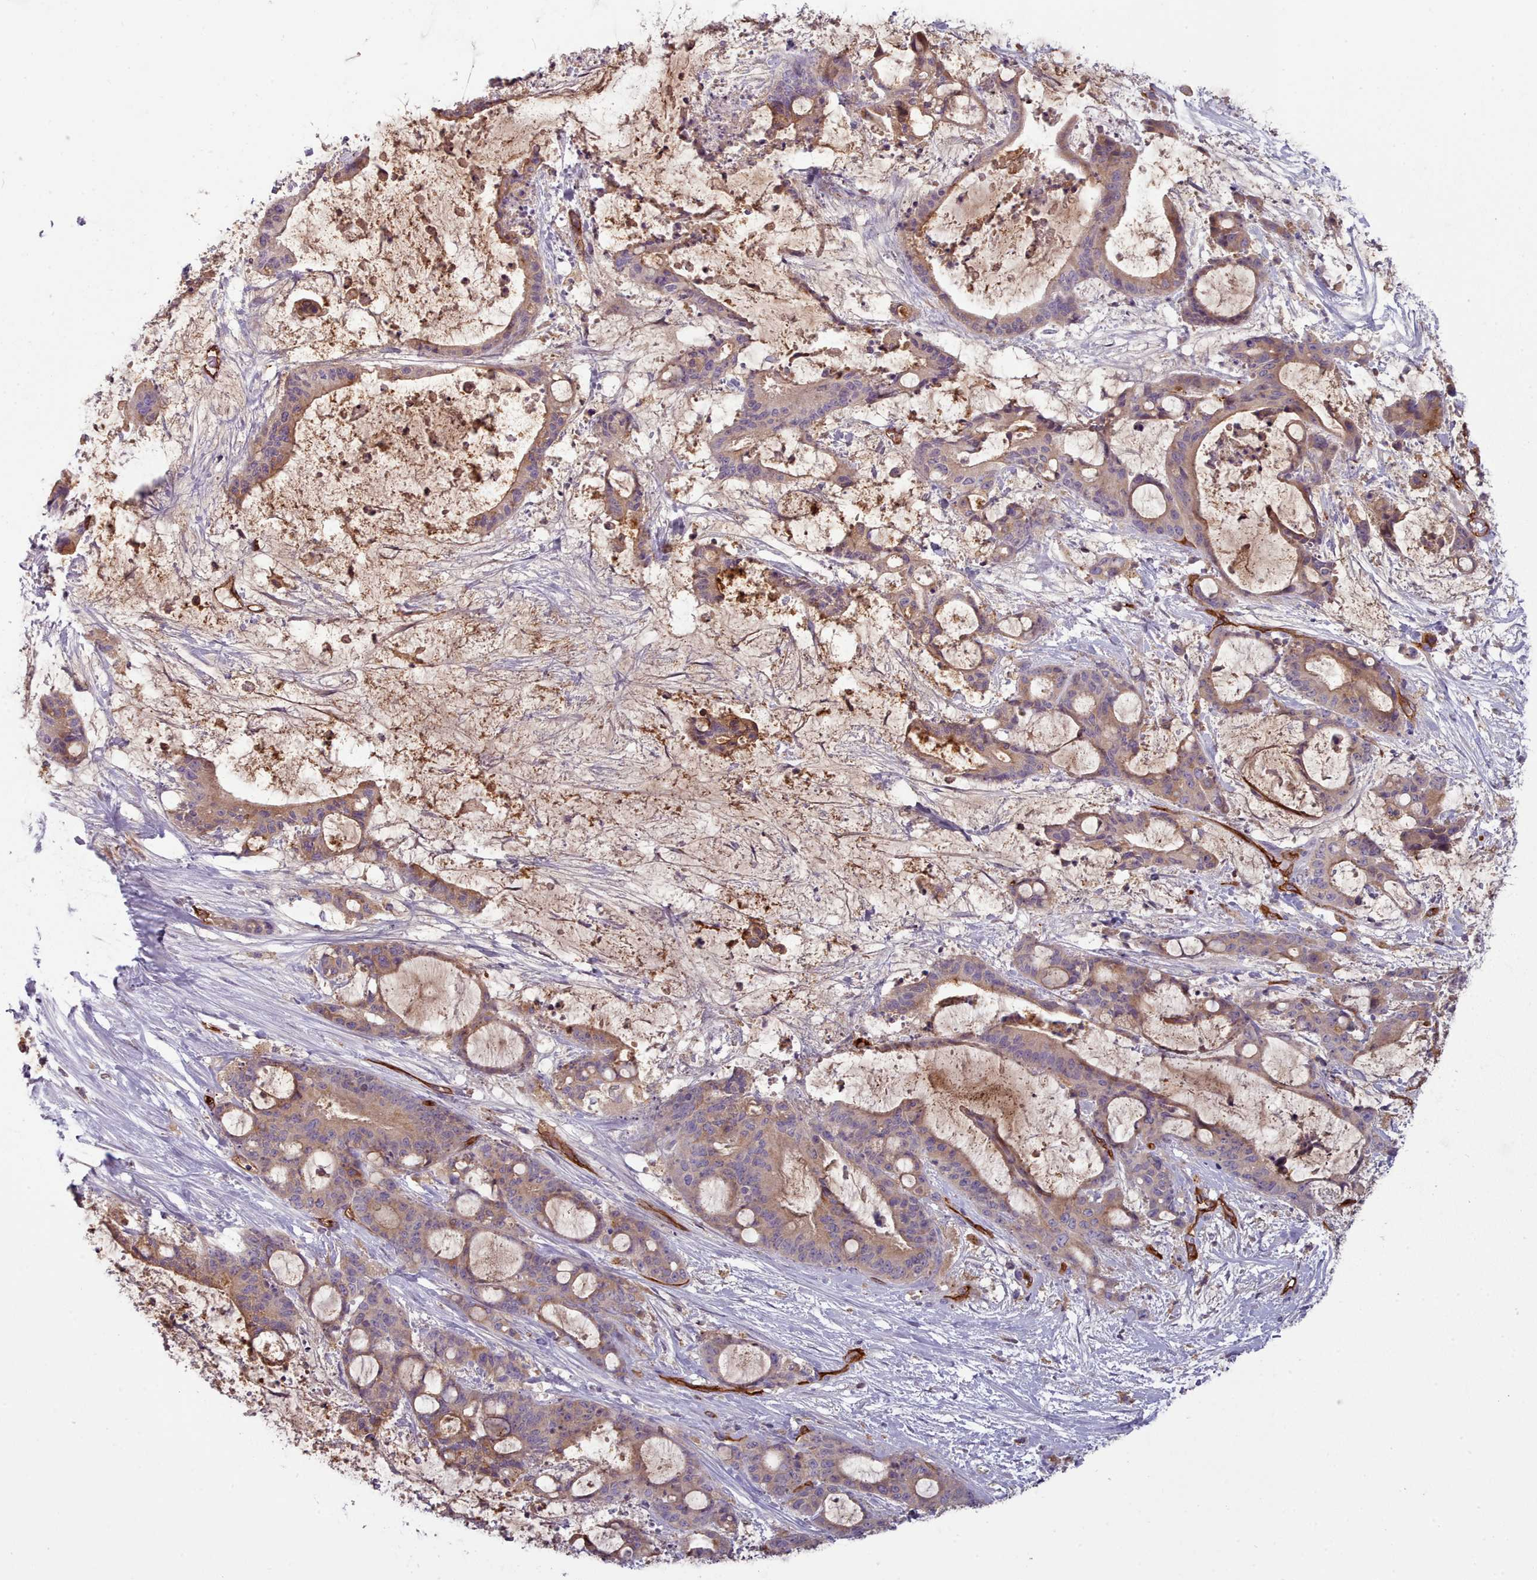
{"staining": {"intensity": "weak", "quantity": ">75%", "location": "cytoplasmic/membranous"}, "tissue": "liver cancer", "cell_type": "Tumor cells", "image_type": "cancer", "snomed": [{"axis": "morphology", "description": "Normal tissue, NOS"}, {"axis": "morphology", "description": "Cholangiocarcinoma"}, {"axis": "topography", "description": "Liver"}, {"axis": "topography", "description": "Peripheral nerve tissue"}], "caption": "About >75% of tumor cells in human liver cancer reveal weak cytoplasmic/membranous protein staining as visualized by brown immunohistochemical staining.", "gene": "CD300LF", "patient": {"sex": "female", "age": 73}}